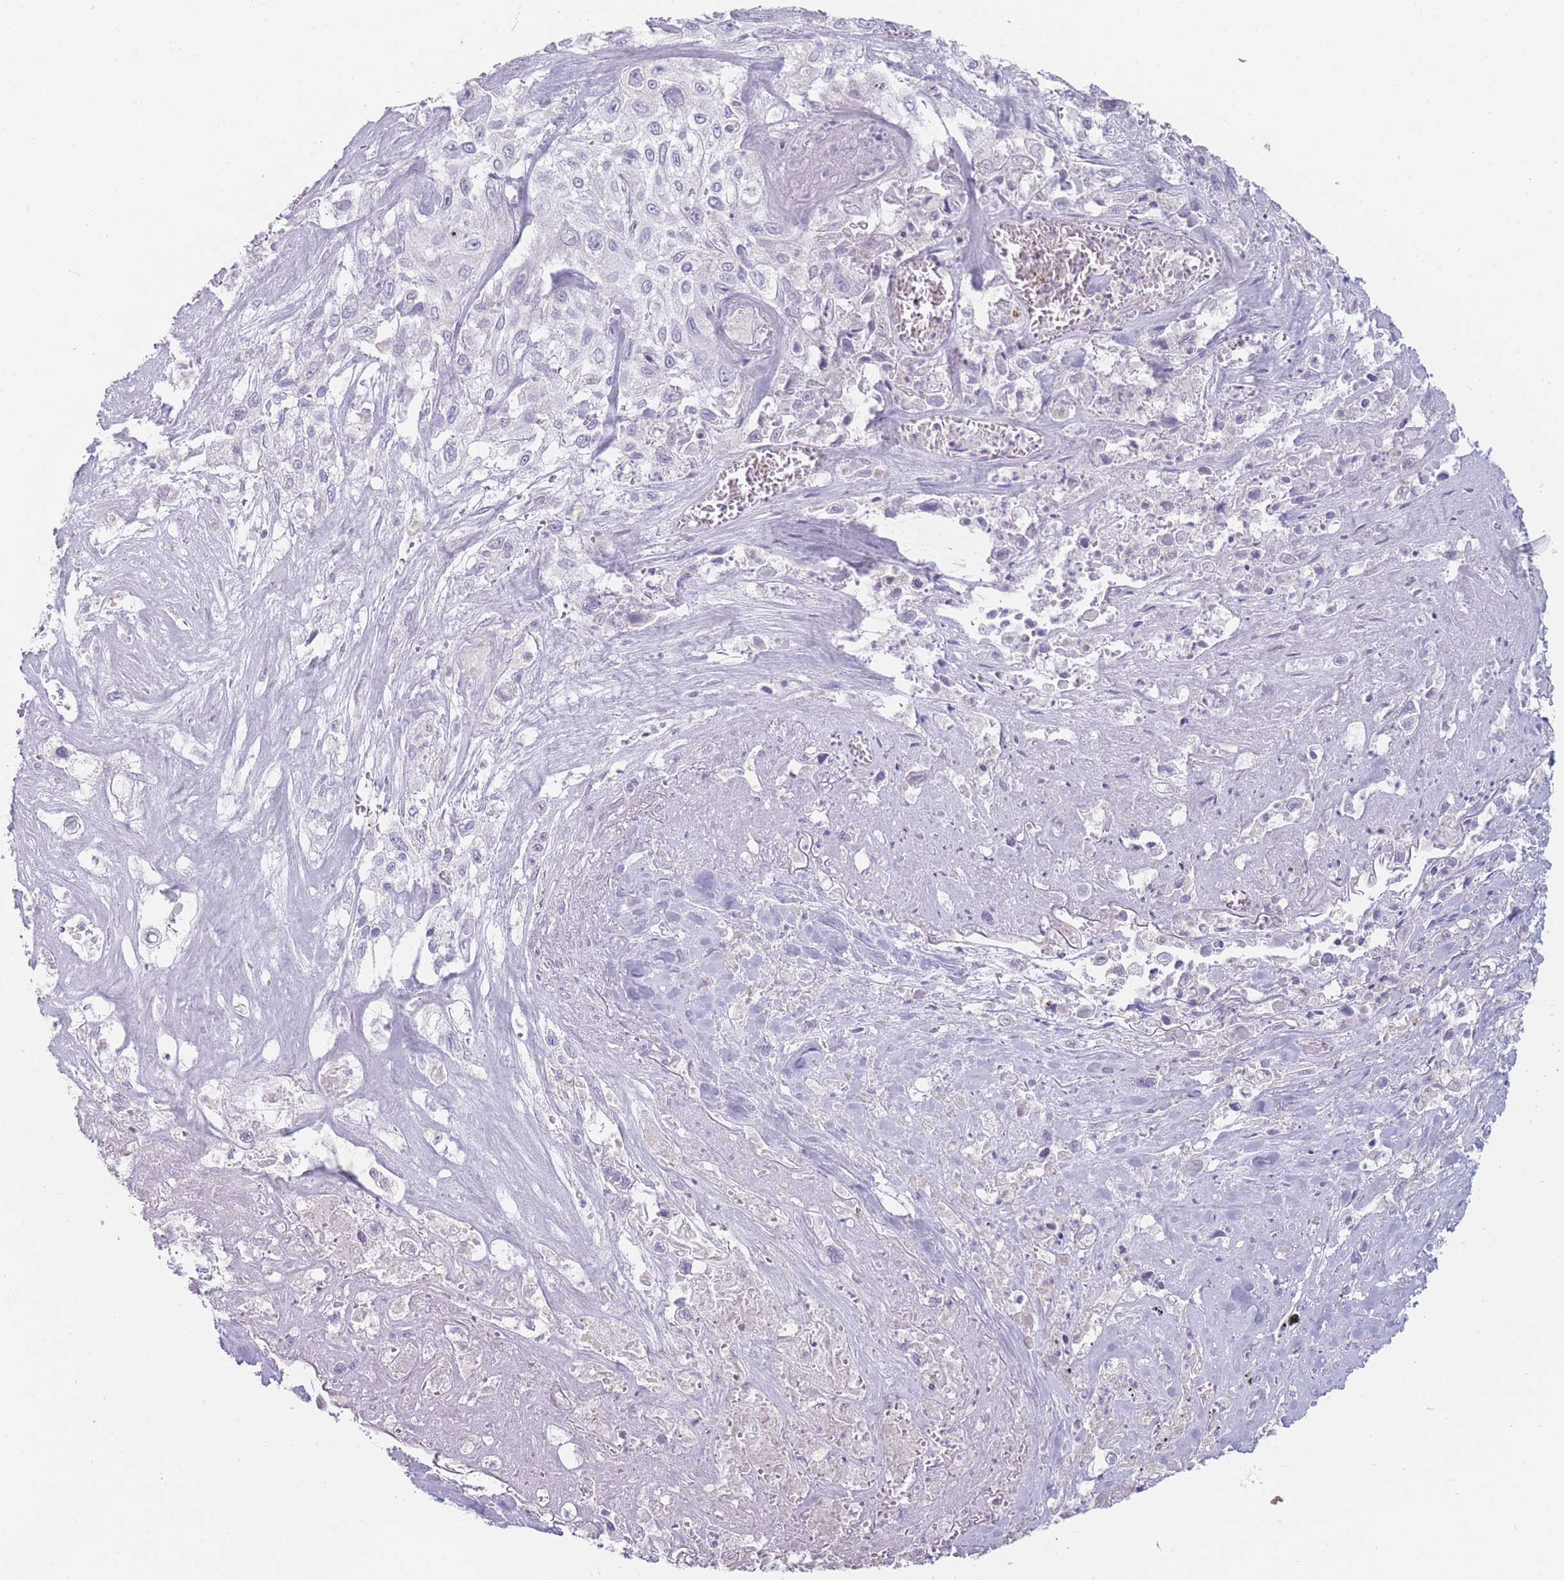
{"staining": {"intensity": "negative", "quantity": "none", "location": "none"}, "tissue": "lung cancer", "cell_type": "Tumor cells", "image_type": "cancer", "snomed": [{"axis": "morphology", "description": "Squamous cell carcinoma, NOS"}, {"axis": "topography", "description": "Lung"}], "caption": "Immunohistochemical staining of lung cancer (squamous cell carcinoma) reveals no significant expression in tumor cells.", "gene": "GPR12", "patient": {"sex": "female", "age": 69}}